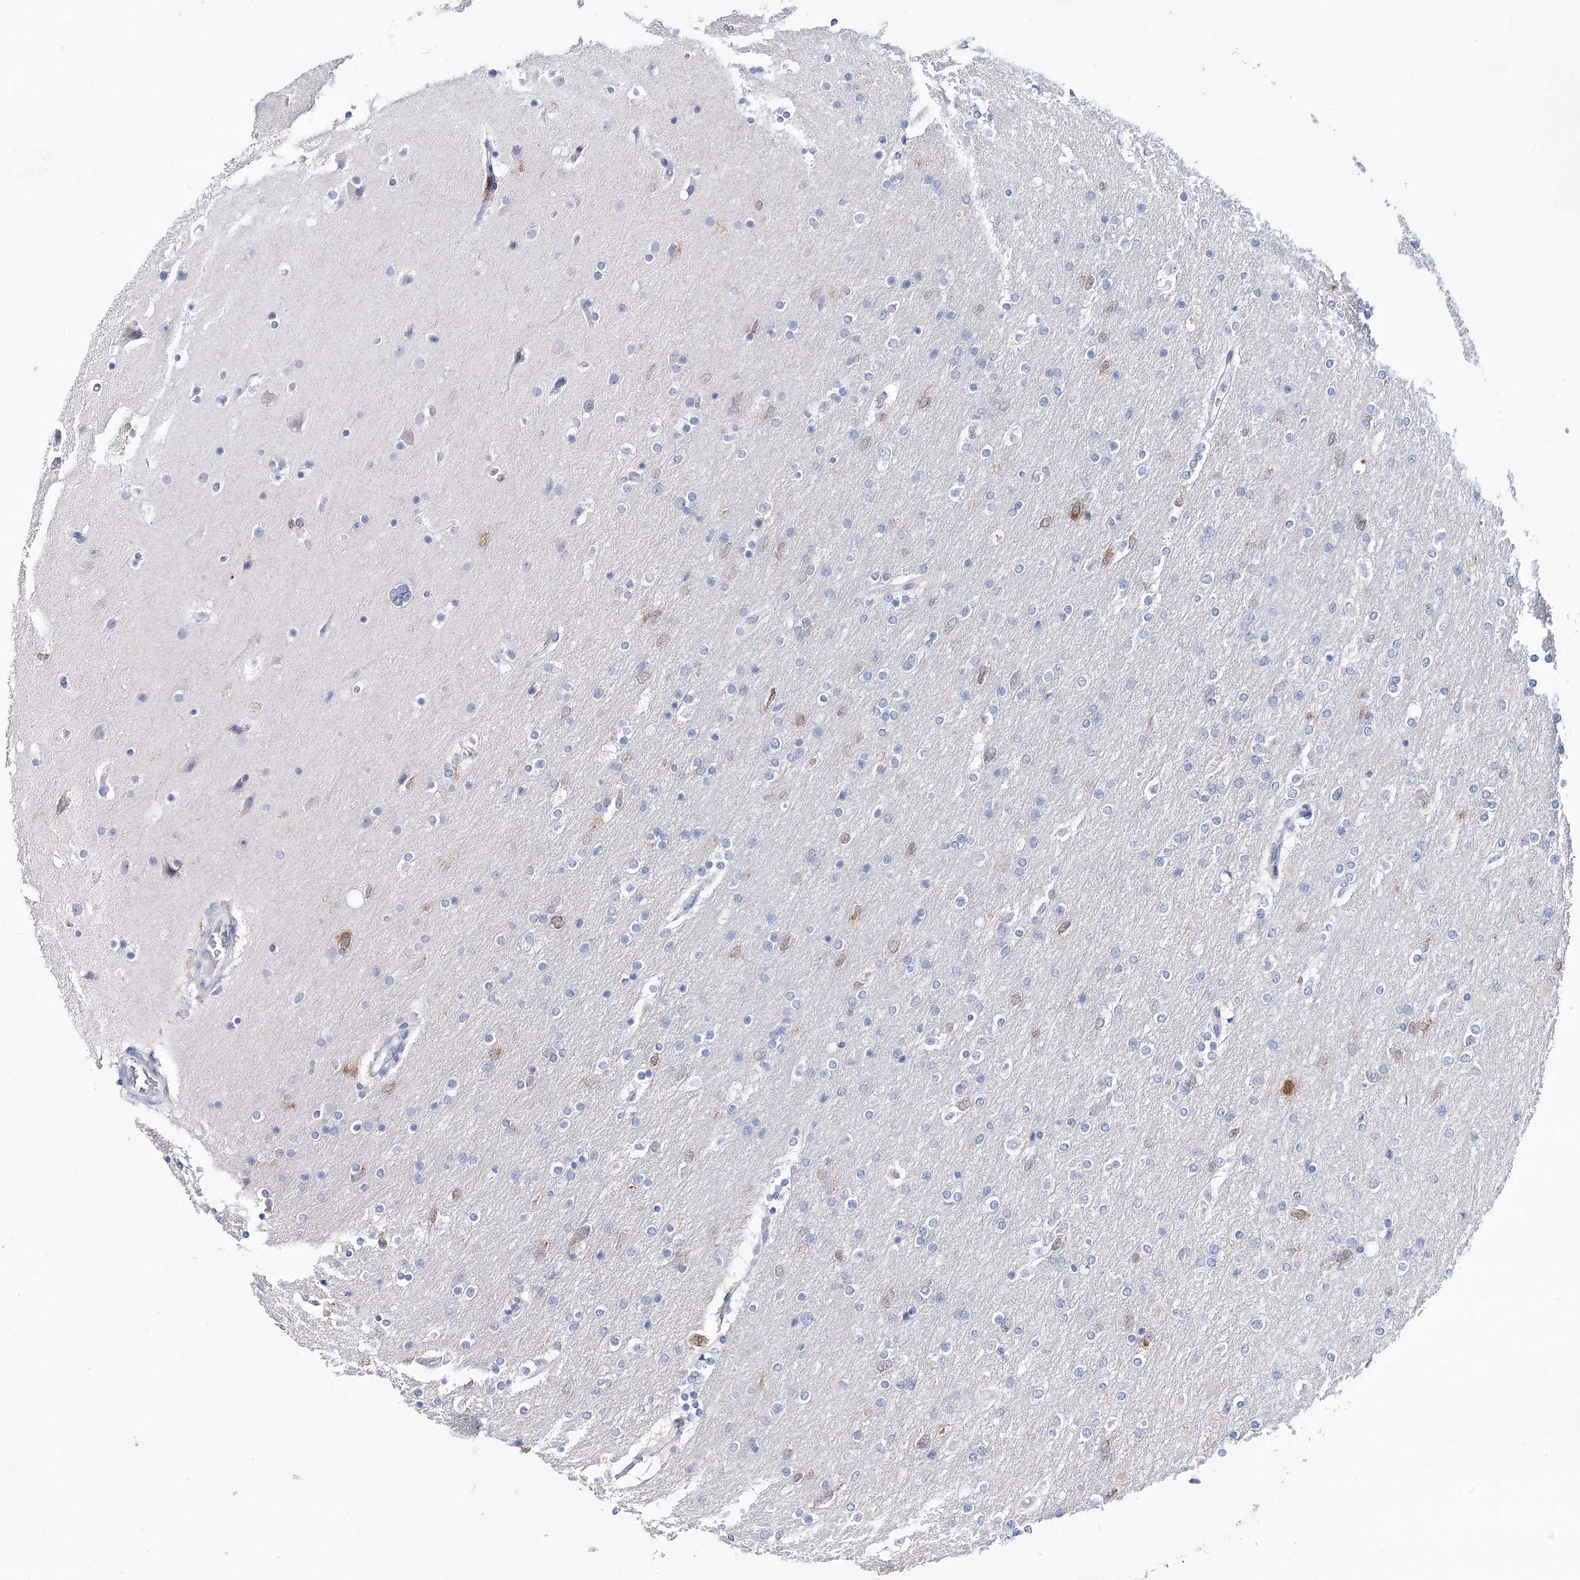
{"staining": {"intensity": "negative", "quantity": "none", "location": "none"}, "tissue": "glioma", "cell_type": "Tumor cells", "image_type": "cancer", "snomed": [{"axis": "morphology", "description": "Glioma, malignant, High grade"}, {"axis": "topography", "description": "Cerebral cortex"}], "caption": "IHC image of human malignant high-grade glioma stained for a protein (brown), which displays no staining in tumor cells.", "gene": "UGDH", "patient": {"sex": "female", "age": 36}}